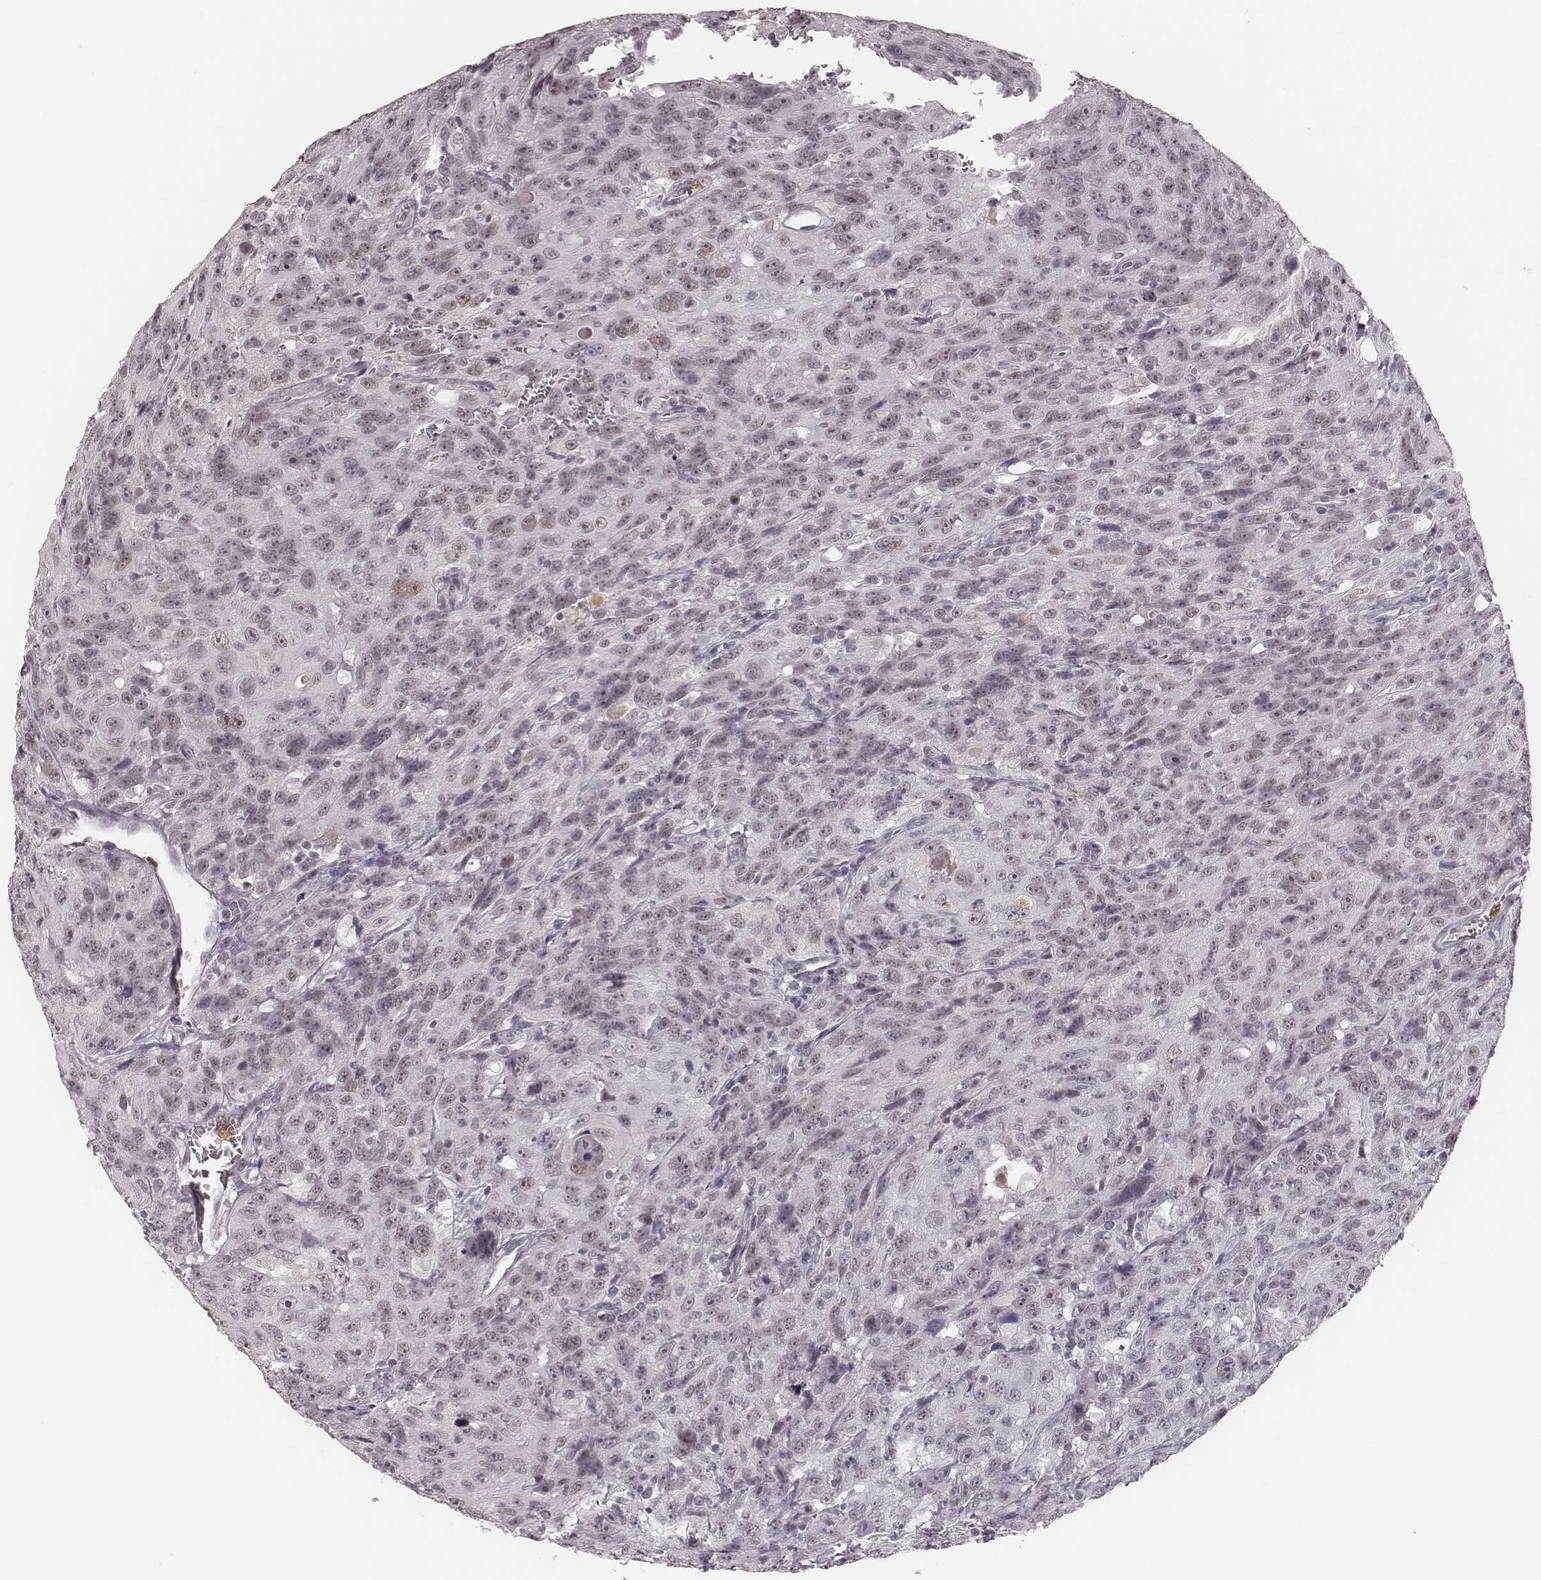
{"staining": {"intensity": "negative", "quantity": "none", "location": "none"}, "tissue": "urothelial cancer", "cell_type": "Tumor cells", "image_type": "cancer", "snomed": [{"axis": "morphology", "description": "Urothelial carcinoma, NOS"}, {"axis": "morphology", "description": "Urothelial carcinoma, High grade"}, {"axis": "topography", "description": "Urinary bladder"}], "caption": "A high-resolution histopathology image shows immunohistochemistry (IHC) staining of transitional cell carcinoma, which demonstrates no significant staining in tumor cells. The staining was performed using DAB (3,3'-diaminobenzidine) to visualize the protein expression in brown, while the nuclei were stained in blue with hematoxylin (Magnification: 20x).", "gene": "KITLG", "patient": {"sex": "female", "age": 73}}